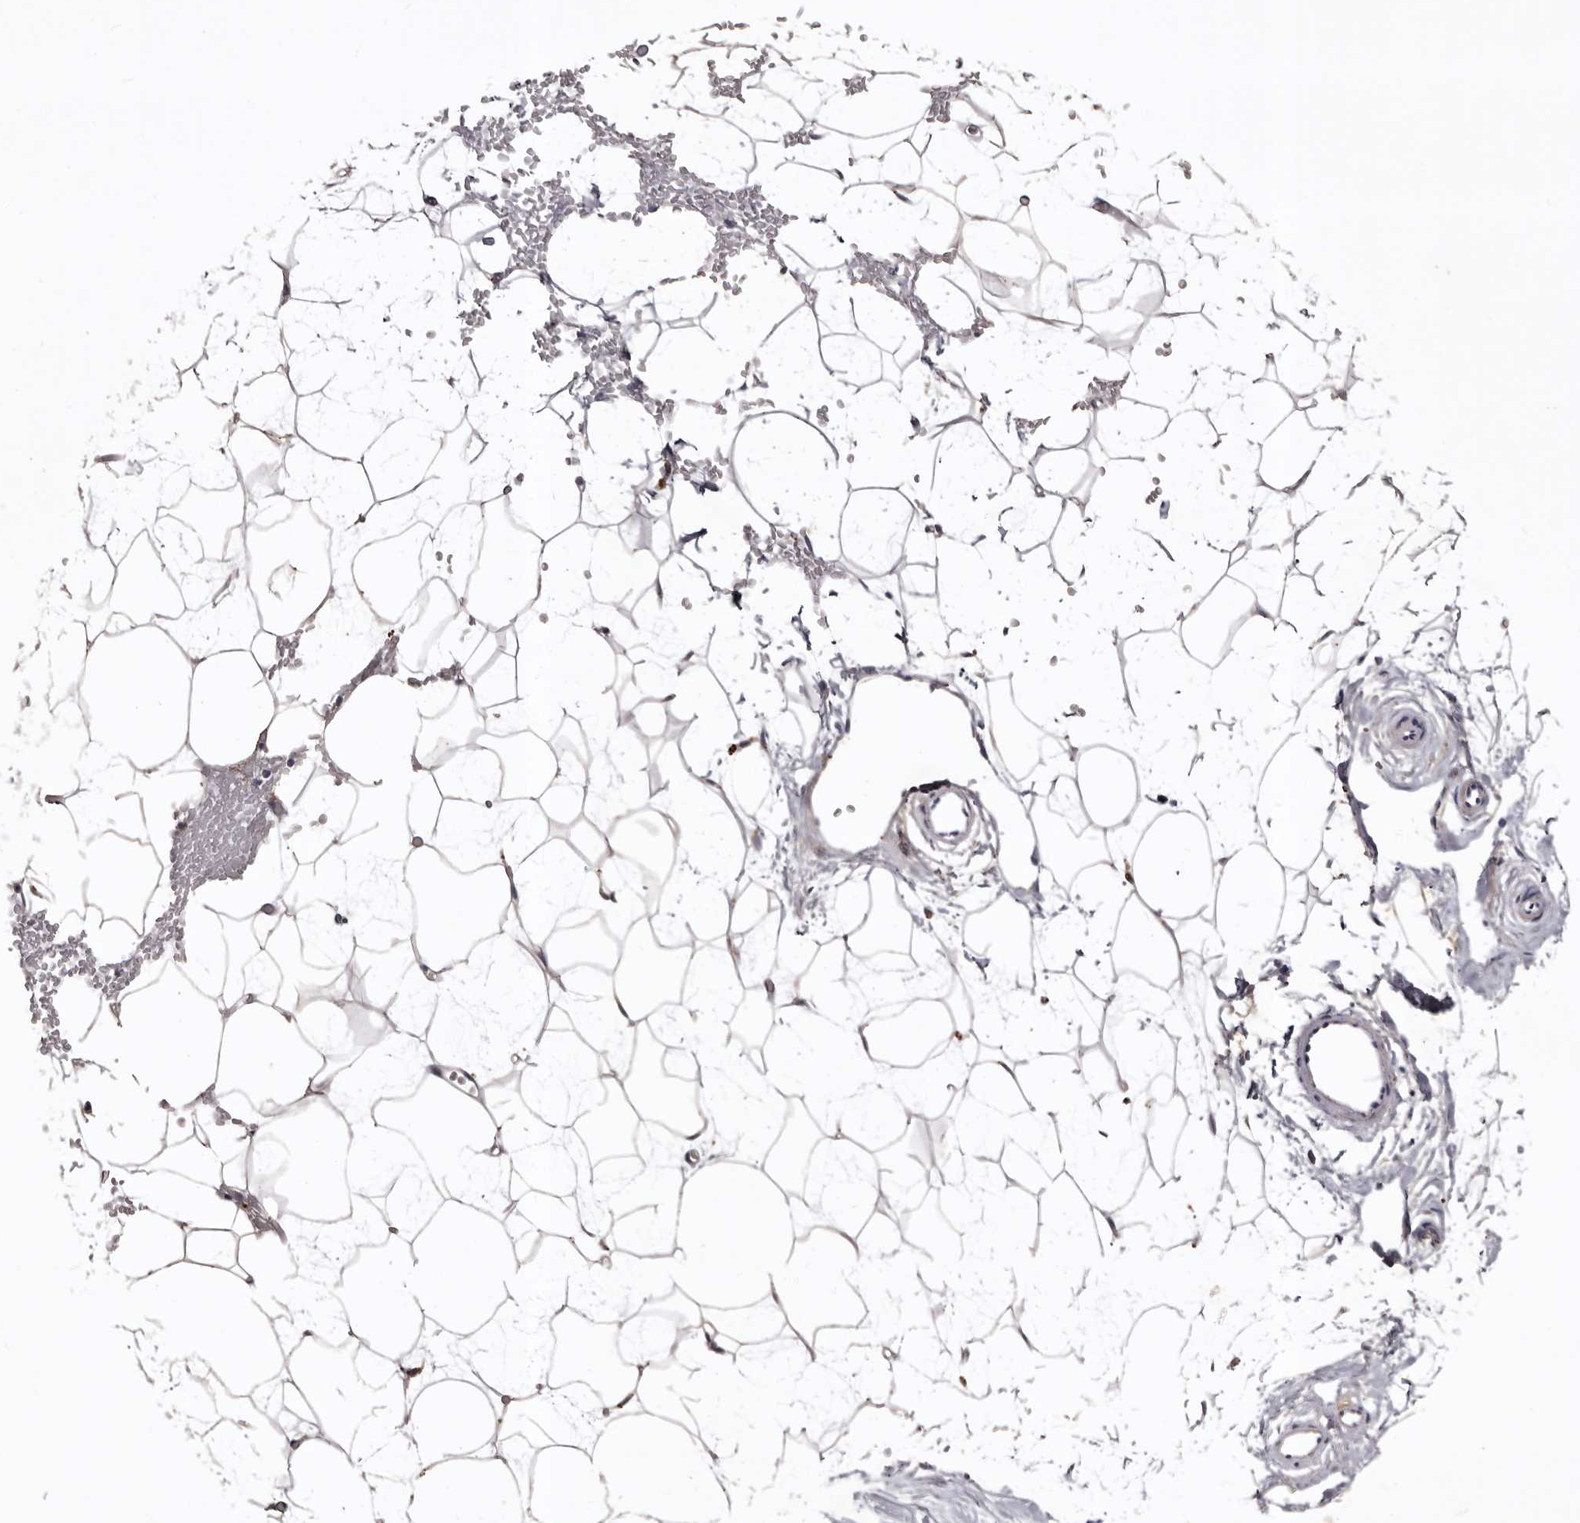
{"staining": {"intensity": "negative", "quantity": "none", "location": "none"}, "tissue": "breast", "cell_type": "Adipocytes", "image_type": "normal", "snomed": [{"axis": "morphology", "description": "Normal tissue, NOS"}, {"axis": "topography", "description": "Breast"}], "caption": "Breast was stained to show a protein in brown. There is no significant staining in adipocytes. (DAB (3,3'-diaminobenzidine) immunohistochemistry (IHC), high magnification).", "gene": "SLC10A4", "patient": {"sex": "female", "age": 23}}